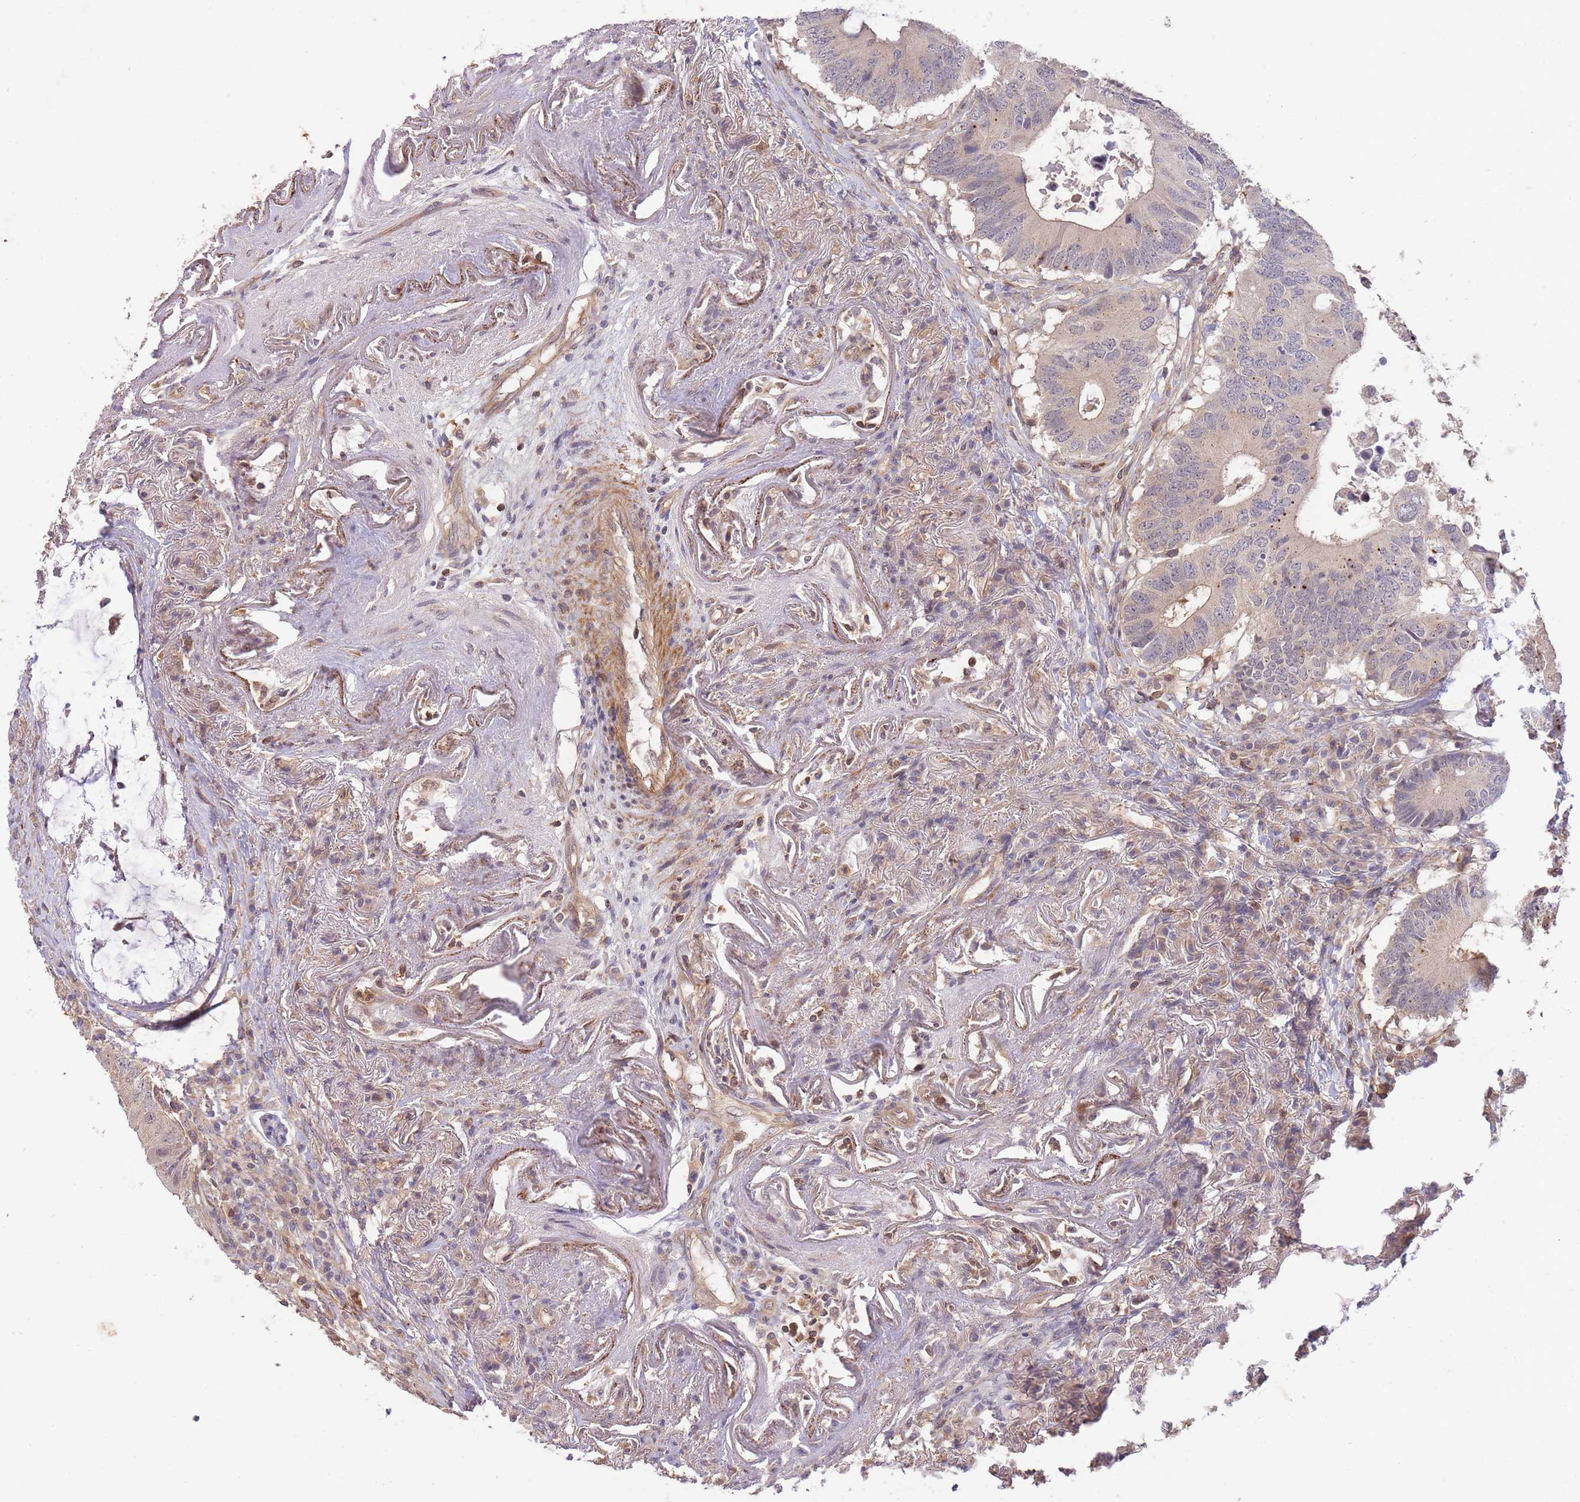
{"staining": {"intensity": "negative", "quantity": "none", "location": "none"}, "tissue": "colorectal cancer", "cell_type": "Tumor cells", "image_type": "cancer", "snomed": [{"axis": "morphology", "description": "Adenocarcinoma, NOS"}, {"axis": "topography", "description": "Colon"}], "caption": "This micrograph is of colorectal cancer stained with IHC to label a protein in brown with the nuclei are counter-stained blue. There is no positivity in tumor cells. Nuclei are stained in blue.", "gene": "ST8SIA4", "patient": {"sex": "male", "age": 71}}